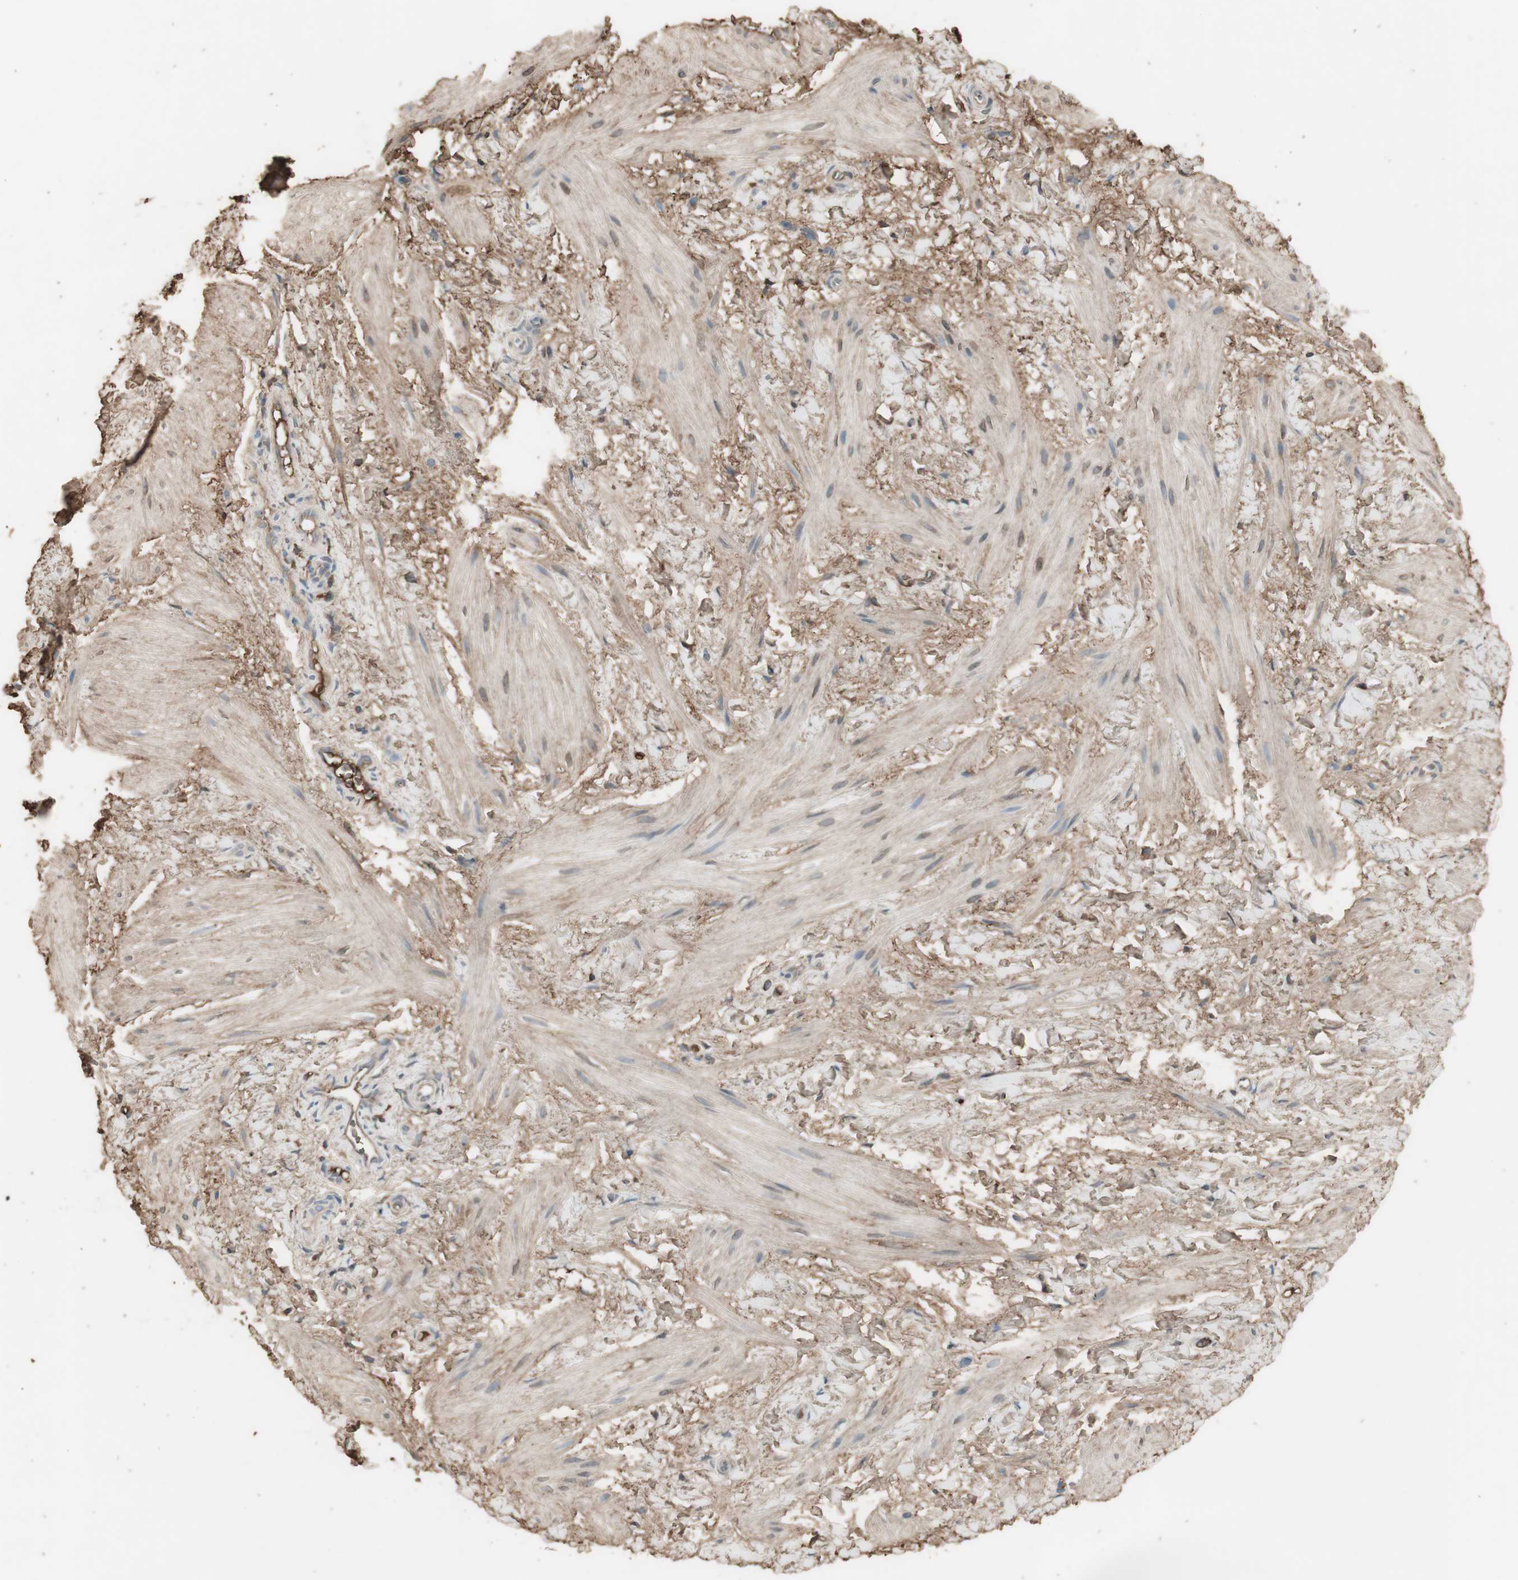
{"staining": {"intensity": "weak", "quantity": ">75%", "location": "cytoplasmic/membranous"}, "tissue": "smooth muscle", "cell_type": "Smooth muscle cells", "image_type": "normal", "snomed": [{"axis": "morphology", "description": "Normal tissue, NOS"}, {"axis": "topography", "description": "Smooth muscle"}], "caption": "Smooth muscle stained with IHC exhibits weak cytoplasmic/membranous expression in approximately >75% of smooth muscle cells.", "gene": "MMP14", "patient": {"sex": "male", "age": 16}}